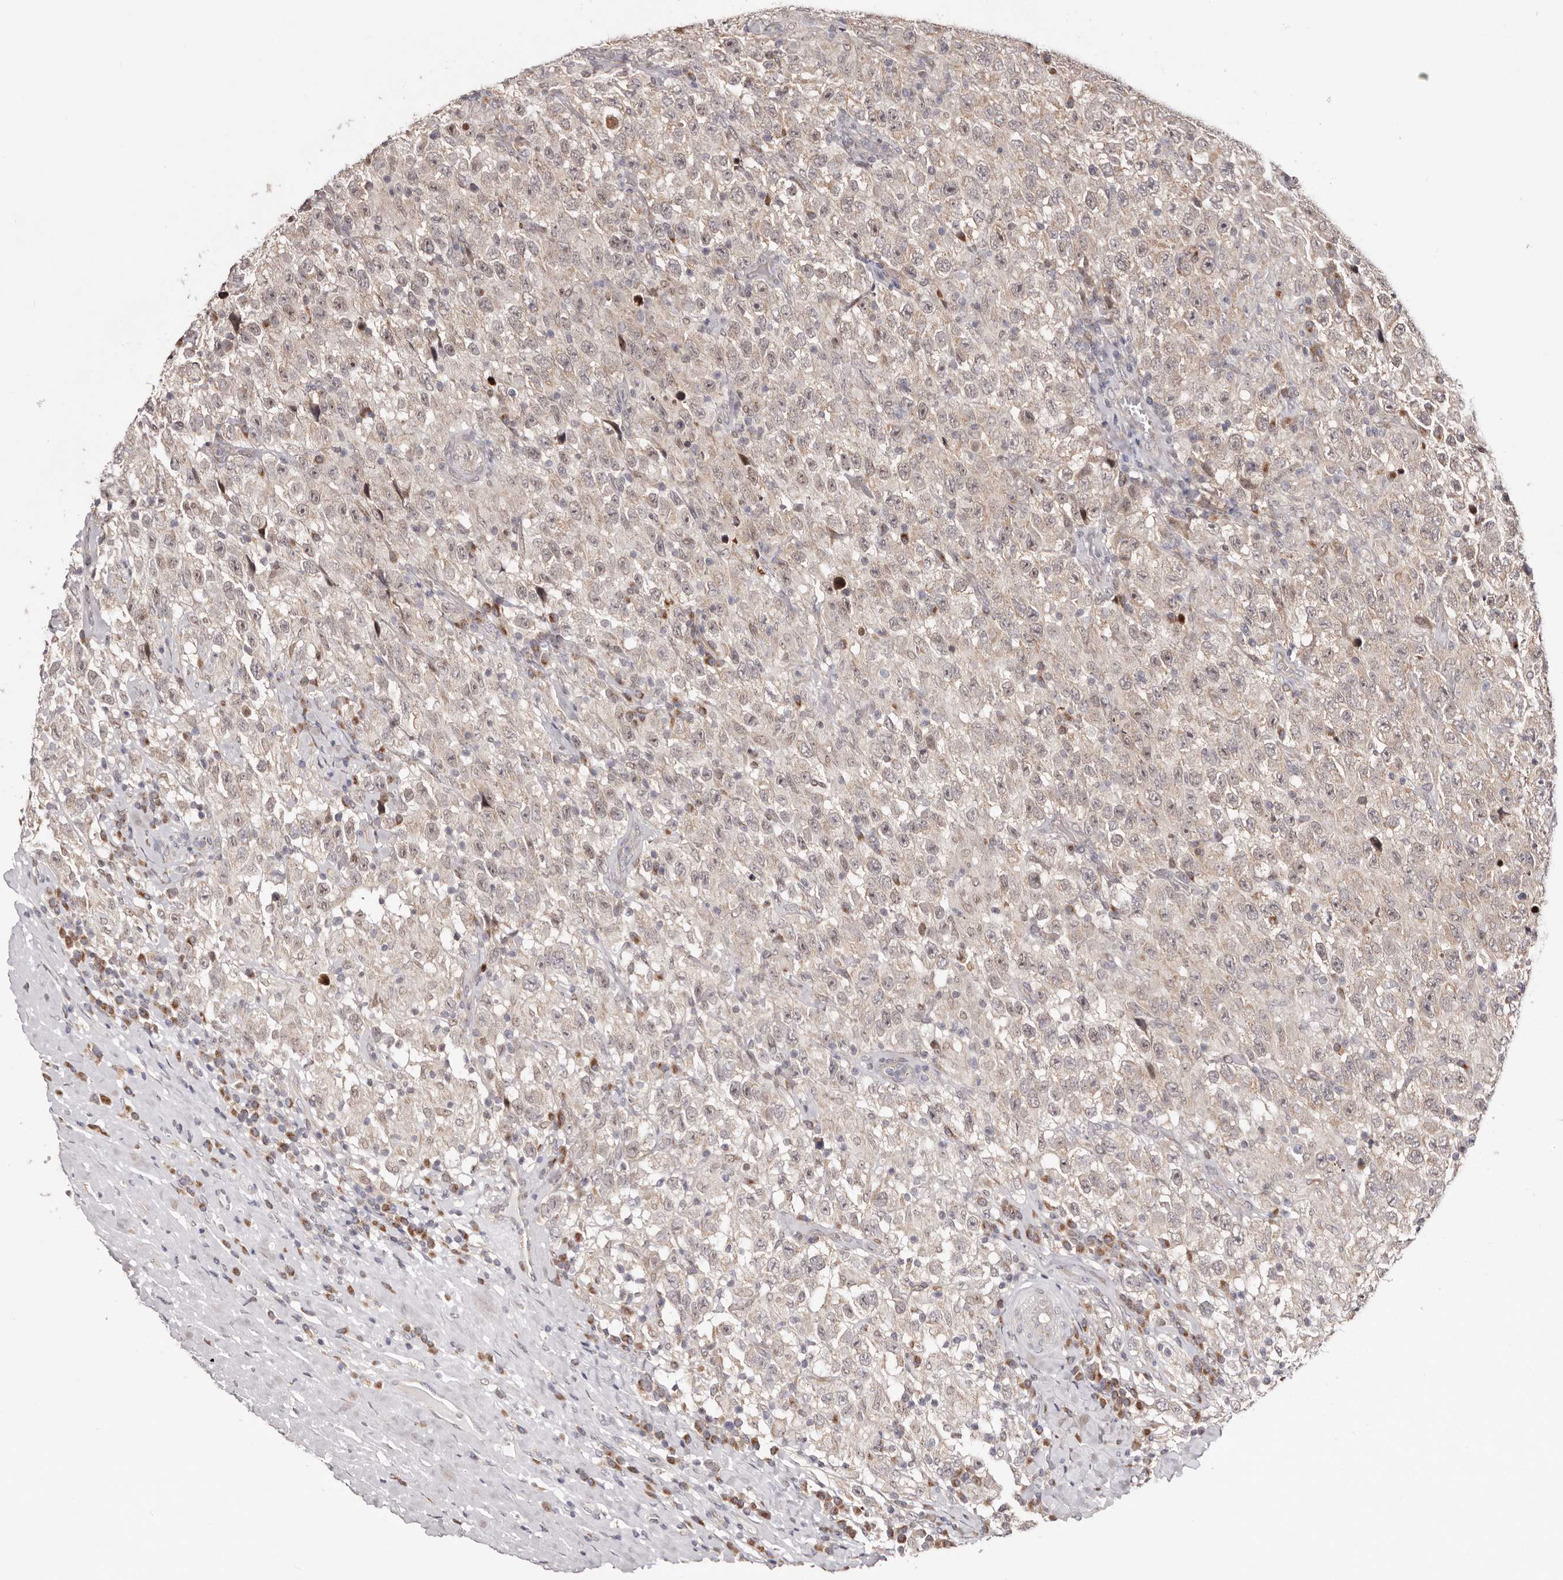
{"staining": {"intensity": "weak", "quantity": "<25%", "location": "nuclear"}, "tissue": "testis cancer", "cell_type": "Tumor cells", "image_type": "cancer", "snomed": [{"axis": "morphology", "description": "Seminoma, NOS"}, {"axis": "topography", "description": "Testis"}], "caption": "Tumor cells are negative for brown protein staining in testis cancer (seminoma). (Brightfield microscopy of DAB (3,3'-diaminobenzidine) immunohistochemistry (IHC) at high magnification).", "gene": "EGR3", "patient": {"sex": "male", "age": 41}}